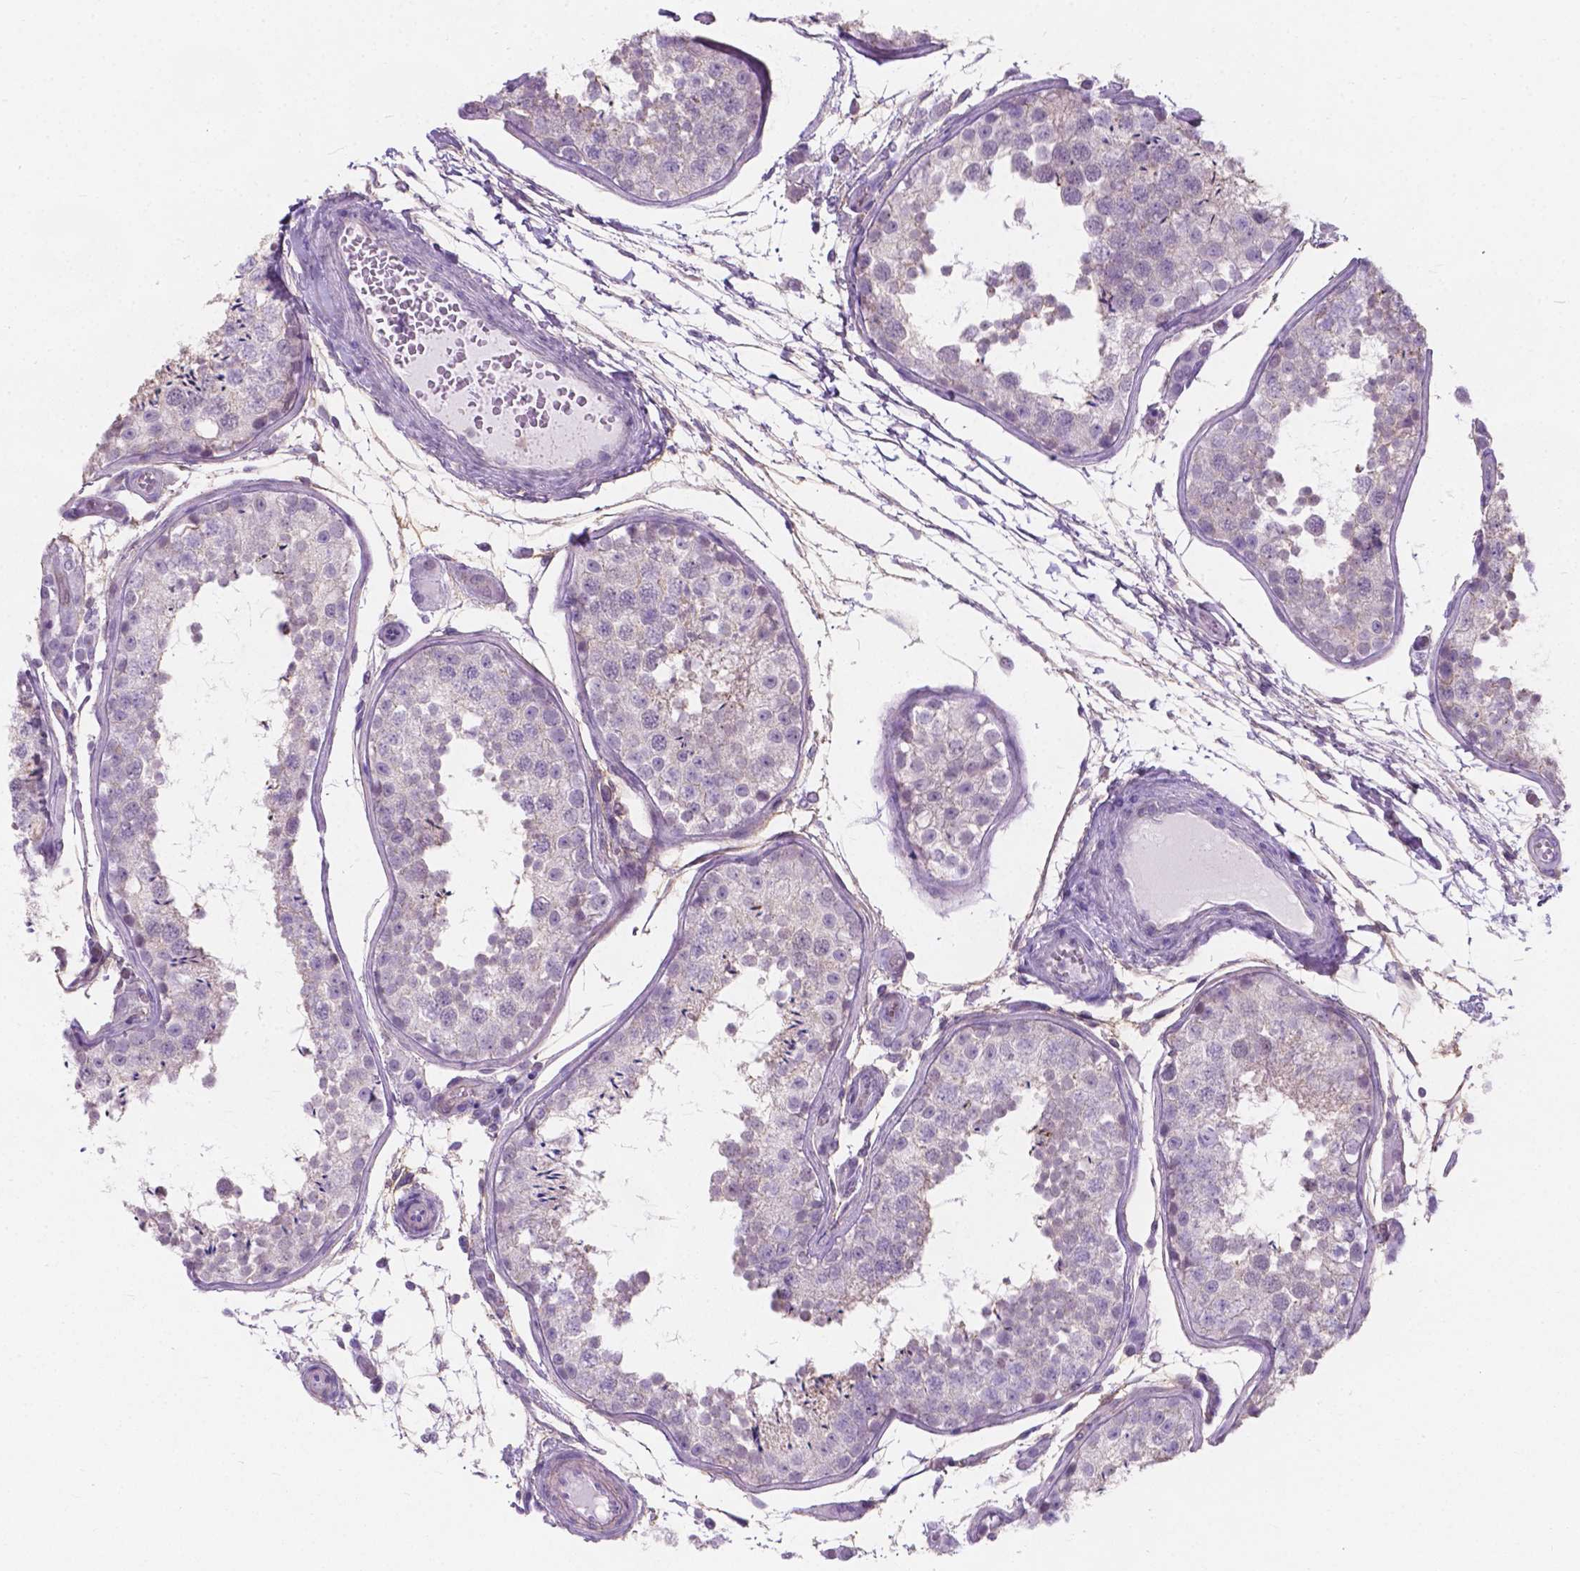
{"staining": {"intensity": "negative", "quantity": "none", "location": "none"}, "tissue": "testis", "cell_type": "Cells in seminiferous ducts", "image_type": "normal", "snomed": [{"axis": "morphology", "description": "Normal tissue, NOS"}, {"axis": "topography", "description": "Testis"}], "caption": "An image of testis stained for a protein reveals no brown staining in cells in seminiferous ducts.", "gene": "KIAA0040", "patient": {"sex": "male", "age": 29}}